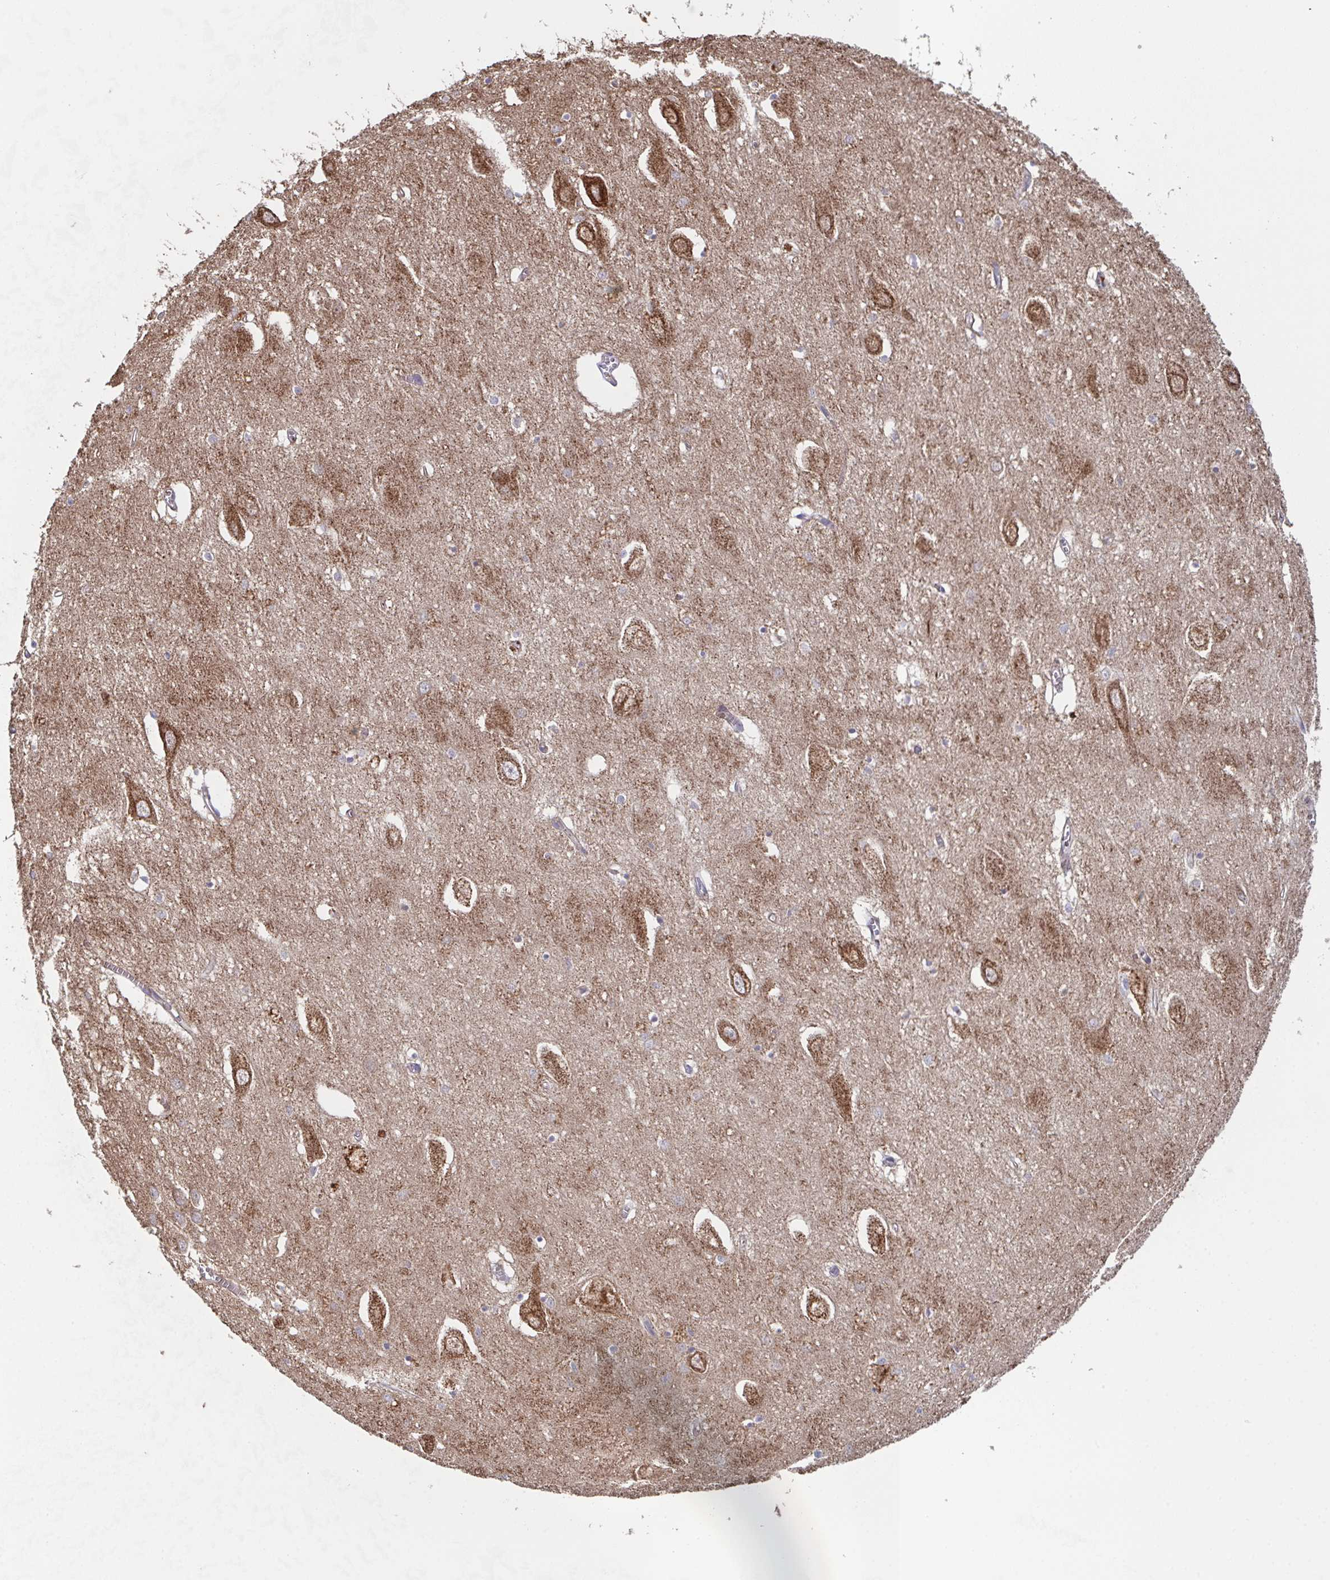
{"staining": {"intensity": "weak", "quantity": "<25%", "location": "cytoplasmic/membranous"}, "tissue": "hippocampus", "cell_type": "Glial cells", "image_type": "normal", "snomed": [{"axis": "morphology", "description": "Normal tissue, NOS"}, {"axis": "topography", "description": "Hippocampus"}], "caption": "The IHC image has no significant expression in glial cells of hippocampus.", "gene": "MT", "patient": {"sex": "female", "age": 64}}